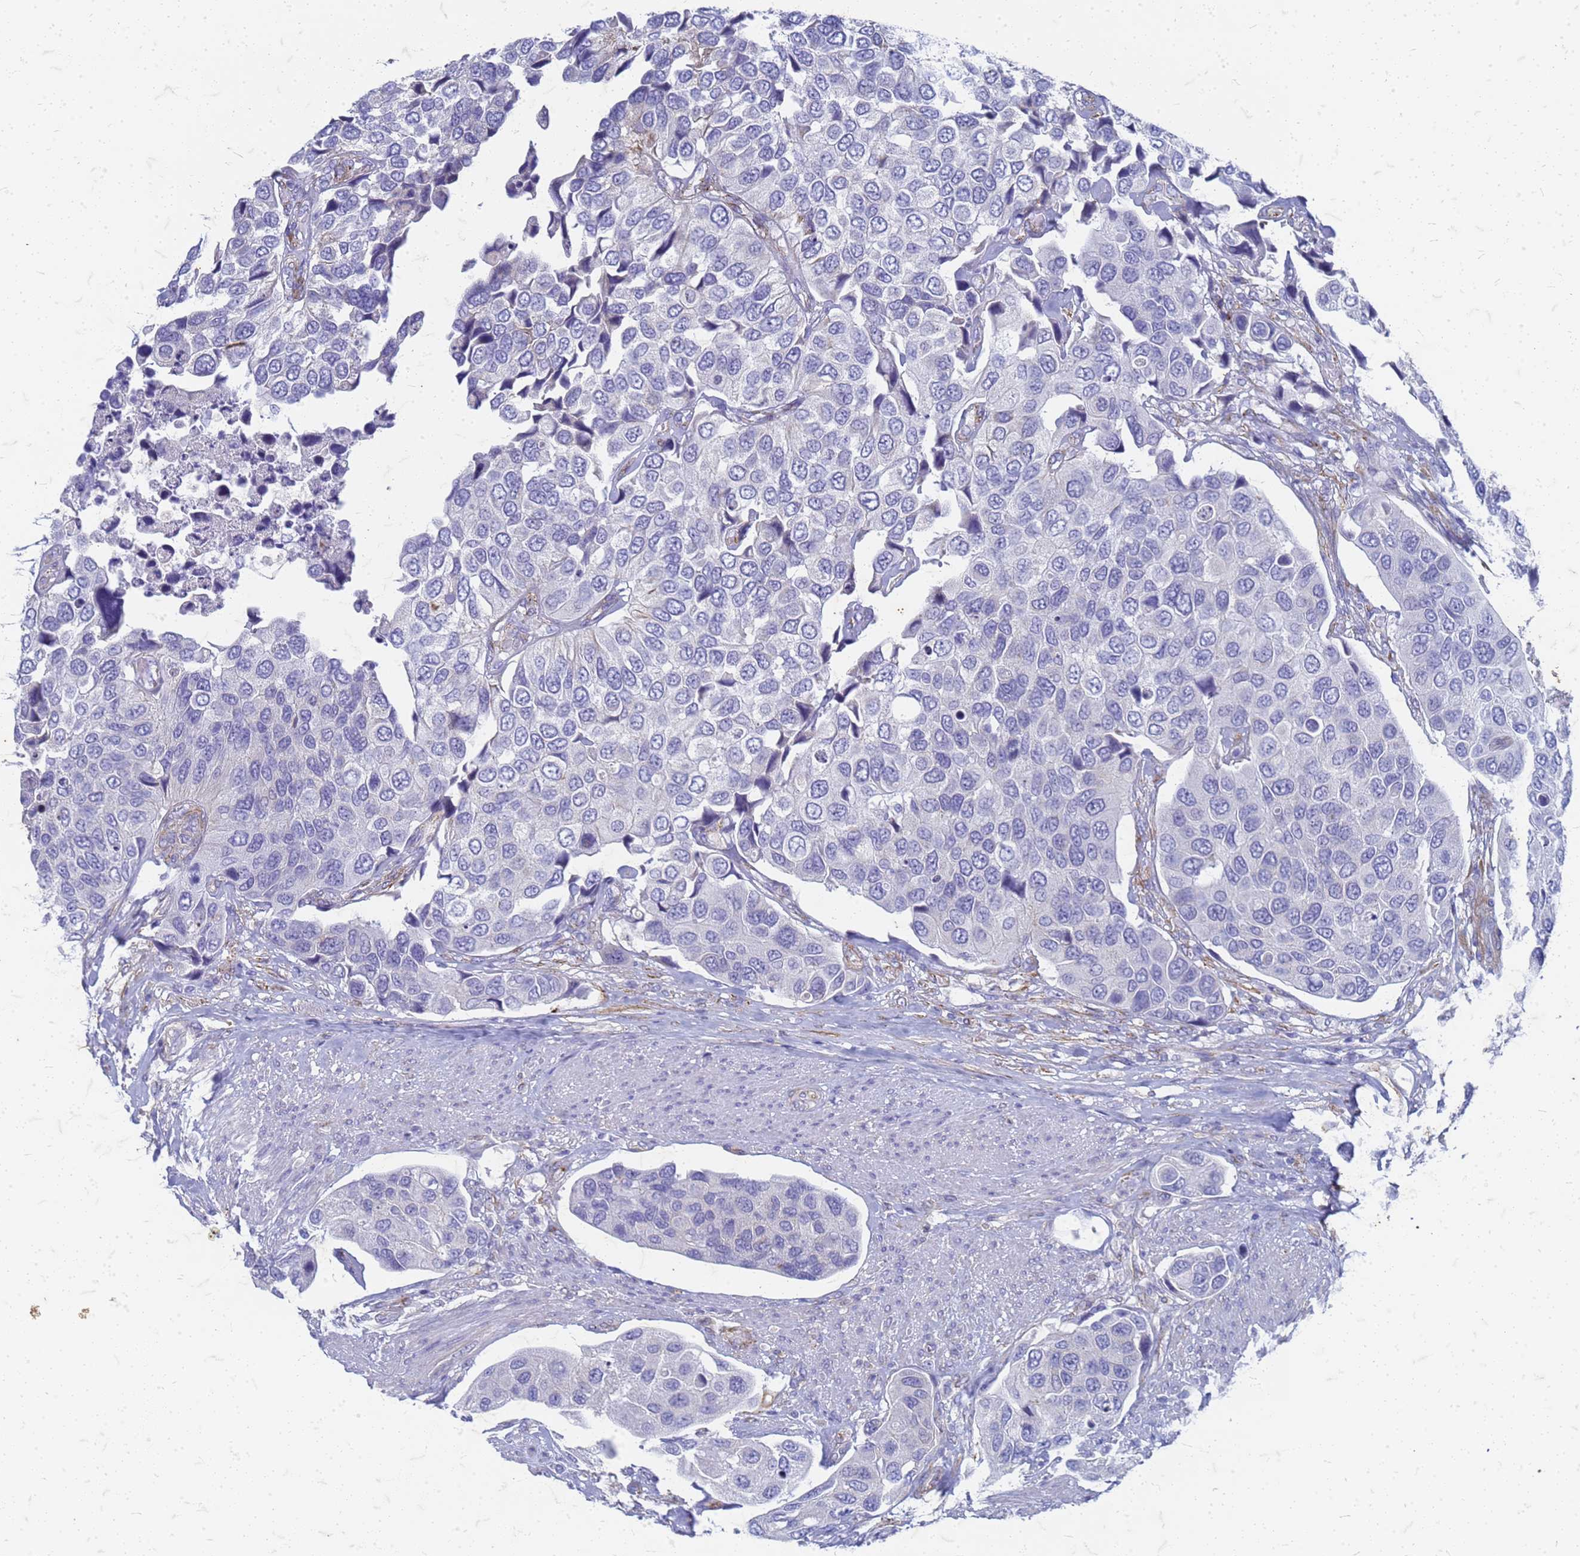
{"staining": {"intensity": "negative", "quantity": "none", "location": "none"}, "tissue": "urothelial cancer", "cell_type": "Tumor cells", "image_type": "cancer", "snomed": [{"axis": "morphology", "description": "Urothelial carcinoma, High grade"}, {"axis": "topography", "description": "Urinary bladder"}], "caption": "IHC histopathology image of high-grade urothelial carcinoma stained for a protein (brown), which exhibits no positivity in tumor cells.", "gene": "TRIM64B", "patient": {"sex": "male", "age": 74}}